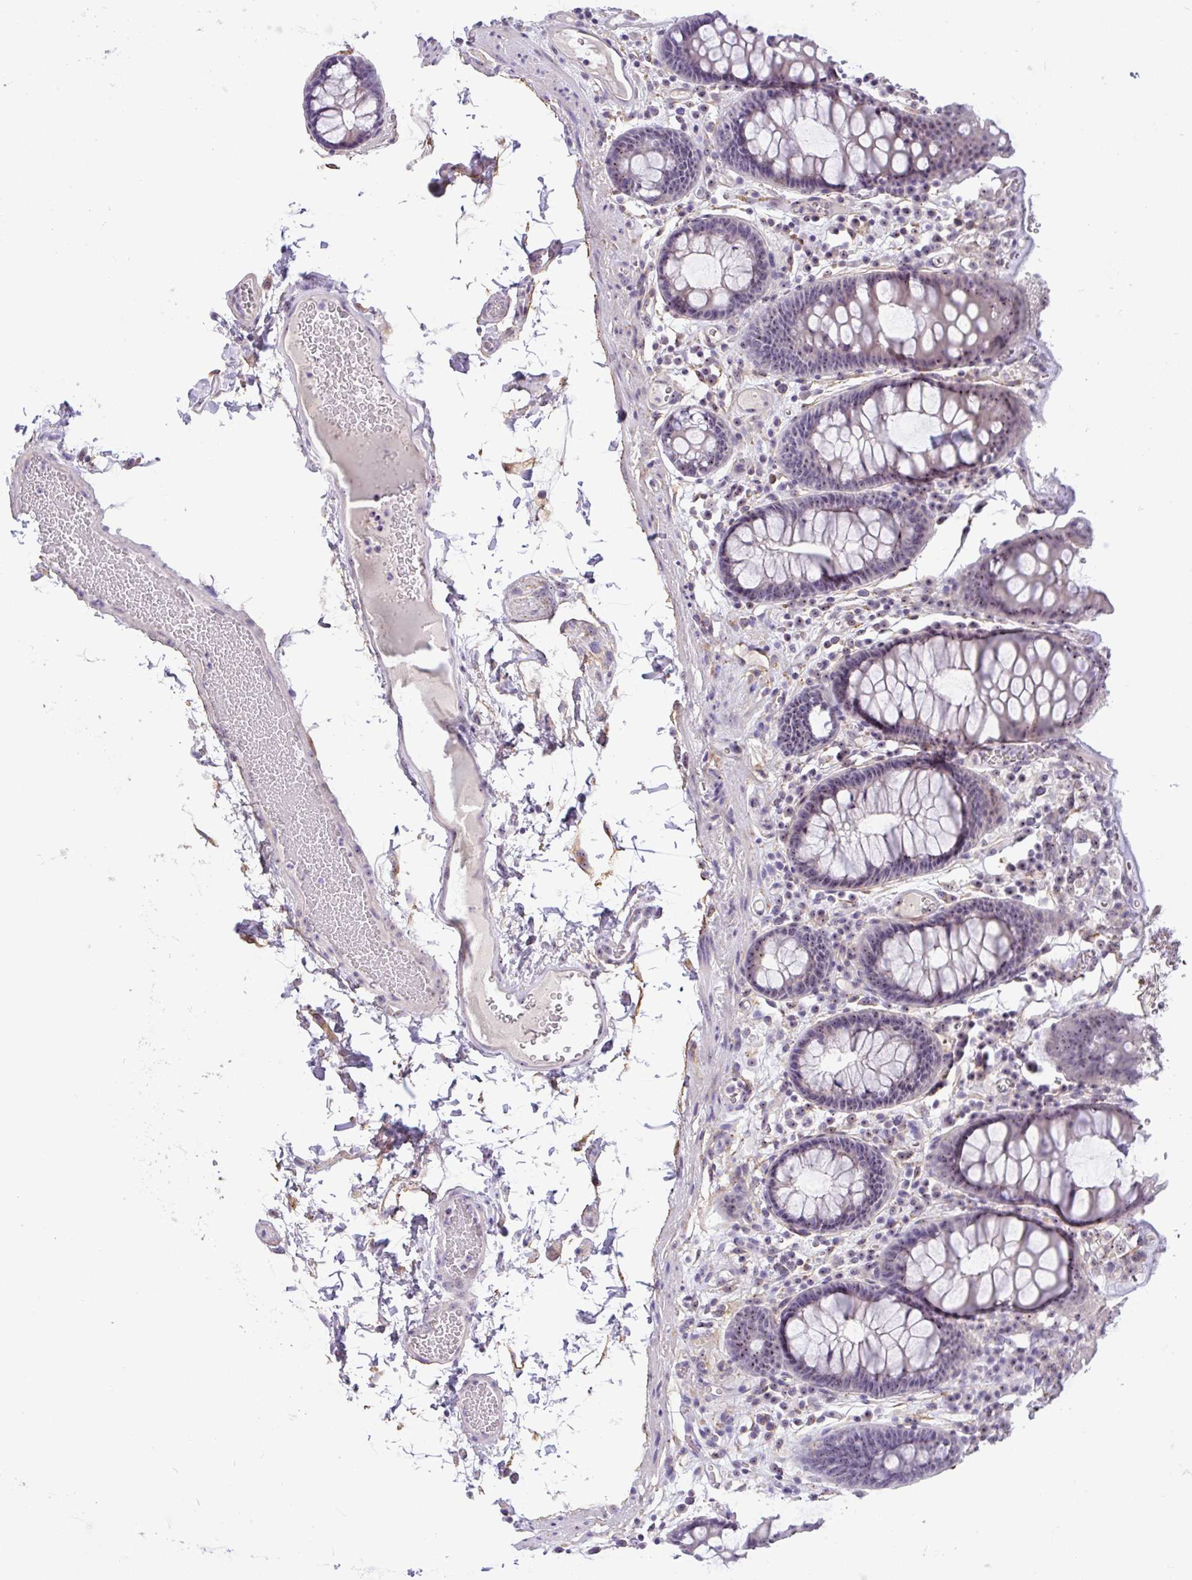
{"staining": {"intensity": "negative", "quantity": "none", "location": "none"}, "tissue": "colon", "cell_type": "Endothelial cells", "image_type": "normal", "snomed": [{"axis": "morphology", "description": "Normal tissue, NOS"}, {"axis": "topography", "description": "Colon"}, {"axis": "topography", "description": "Peripheral nerve tissue"}], "caption": "The photomicrograph reveals no staining of endothelial cells in unremarkable colon.", "gene": "MXRA8", "patient": {"sex": "male", "age": 84}}